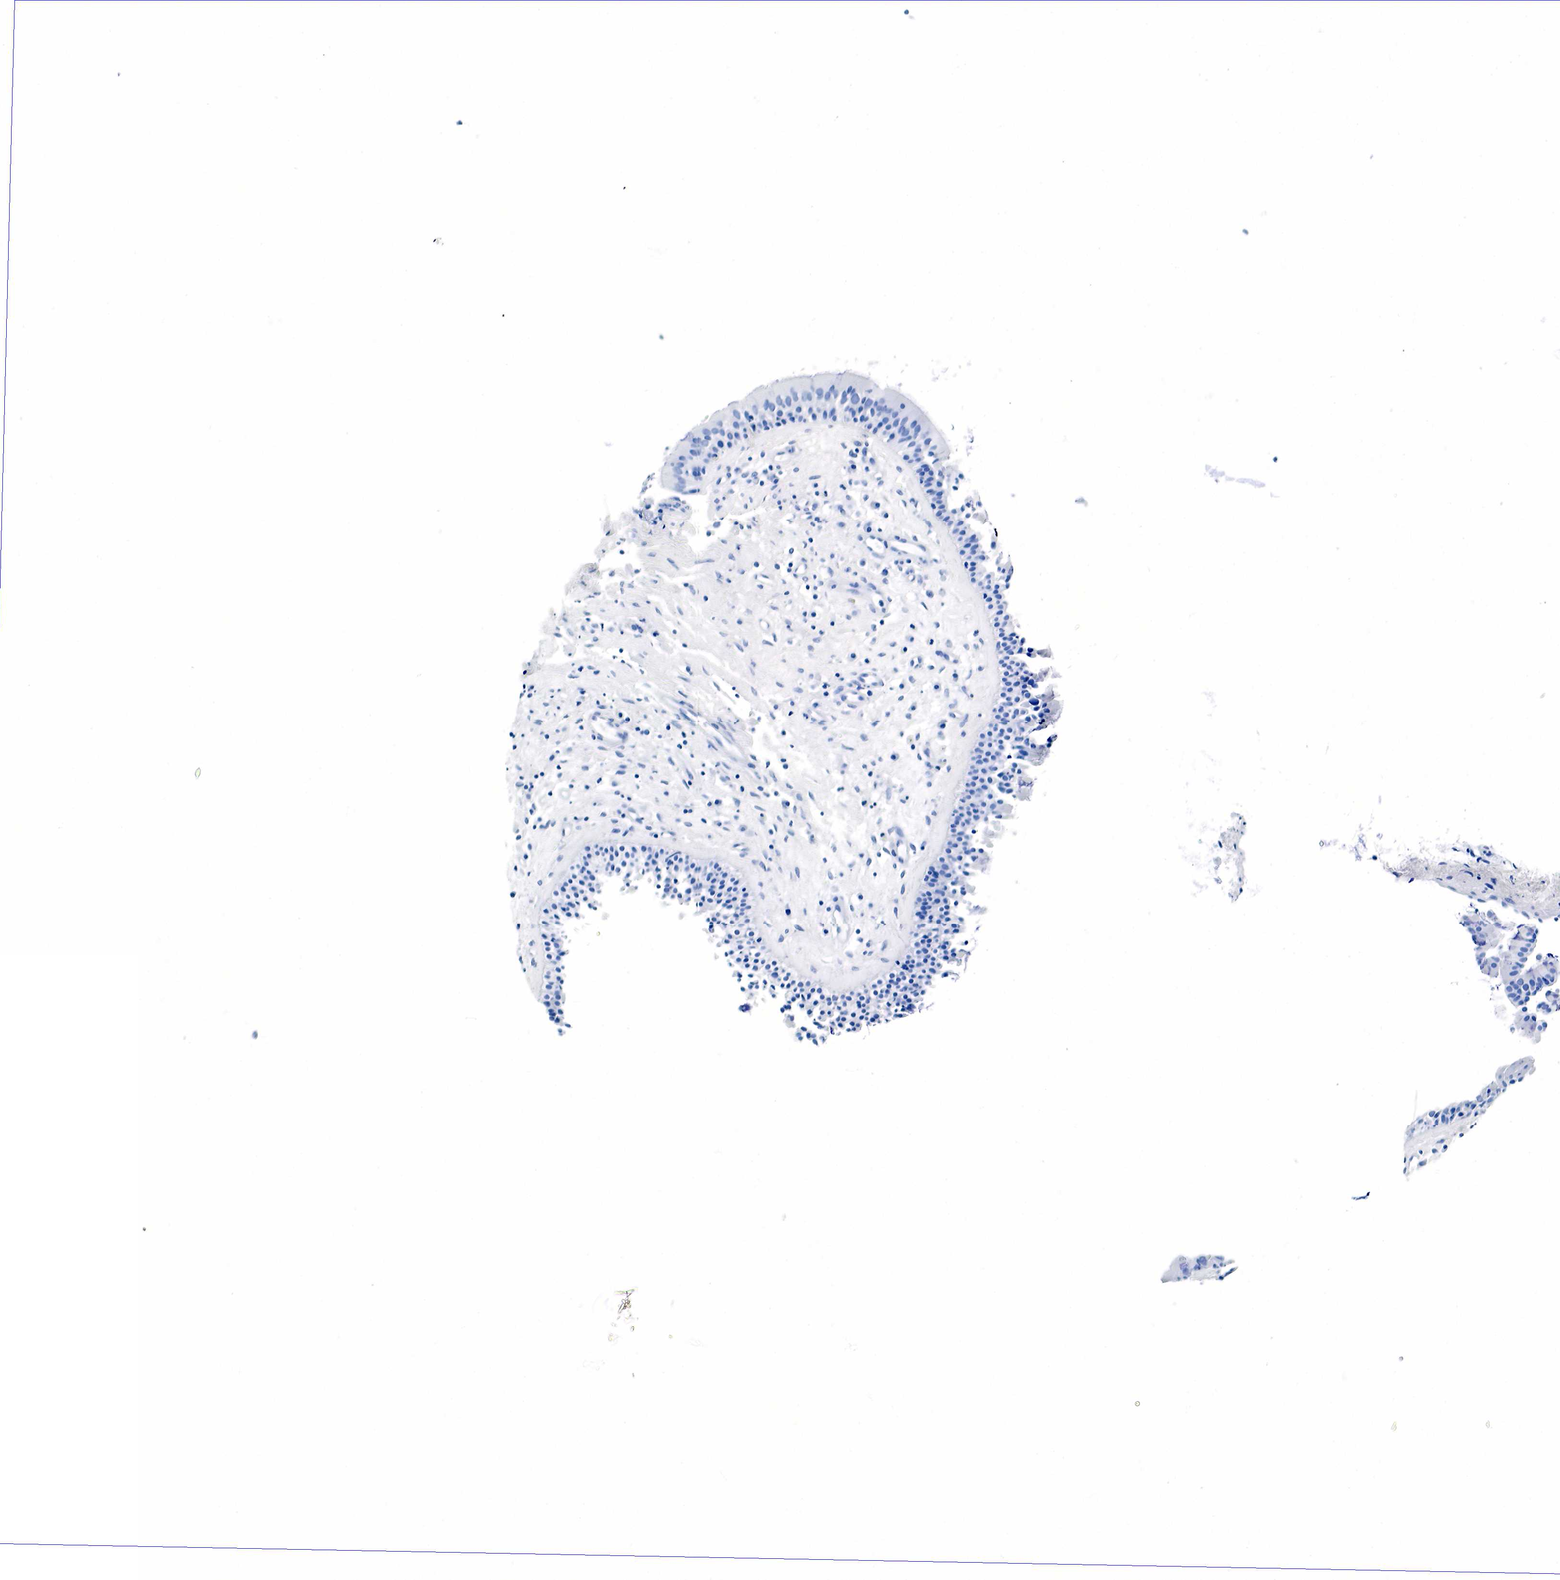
{"staining": {"intensity": "negative", "quantity": "none", "location": "none"}, "tissue": "nasopharynx", "cell_type": "Respiratory epithelial cells", "image_type": "normal", "snomed": [{"axis": "morphology", "description": "Normal tissue, NOS"}, {"axis": "topography", "description": "Nasopharynx"}], "caption": "IHC micrograph of normal human nasopharynx stained for a protein (brown), which exhibits no positivity in respiratory epithelial cells.", "gene": "KLK3", "patient": {"sex": "male", "age": 63}}